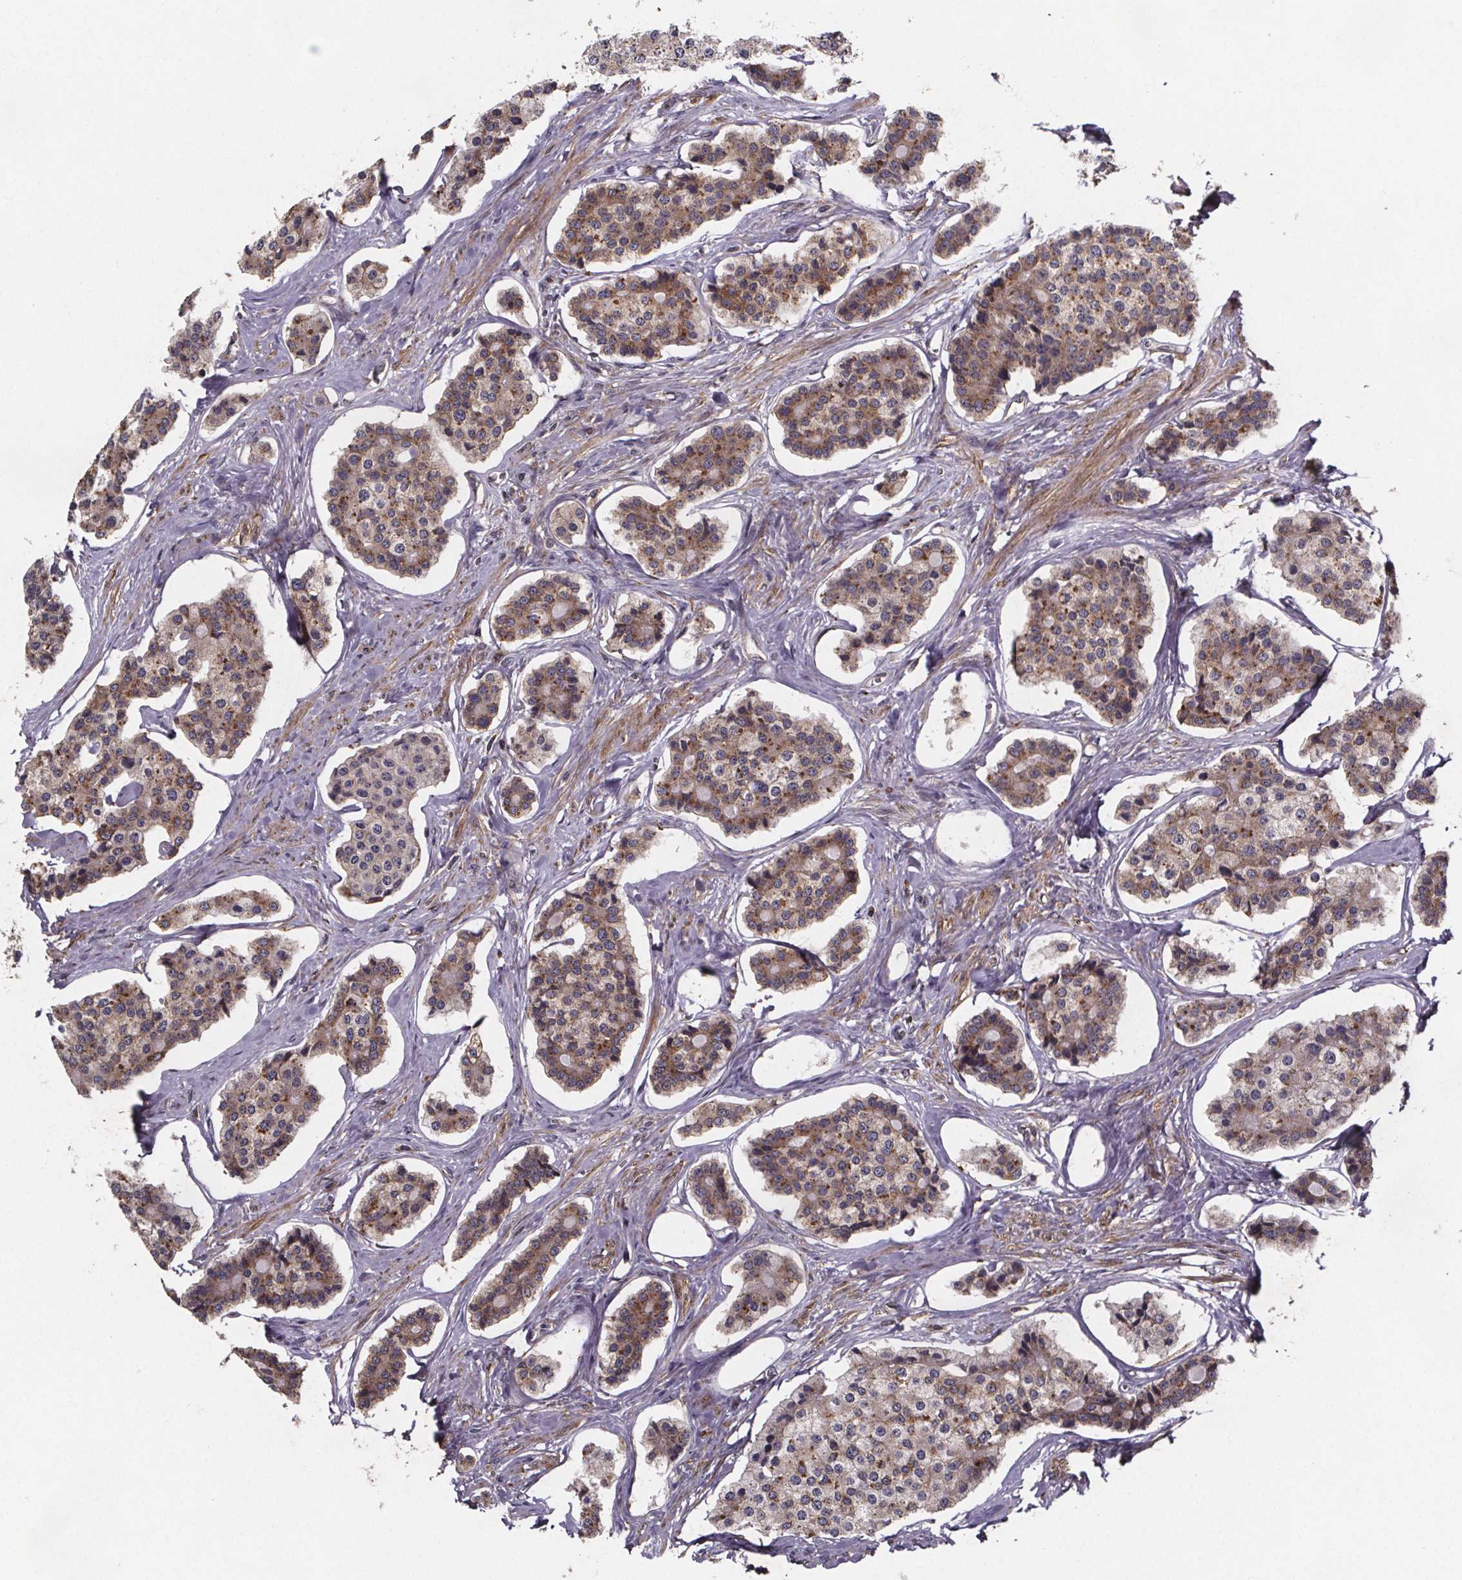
{"staining": {"intensity": "moderate", "quantity": "25%-75%", "location": "cytoplasmic/membranous"}, "tissue": "carcinoid", "cell_type": "Tumor cells", "image_type": "cancer", "snomed": [{"axis": "morphology", "description": "Carcinoid, malignant, NOS"}, {"axis": "topography", "description": "Small intestine"}], "caption": "Carcinoid stained with IHC exhibits moderate cytoplasmic/membranous positivity in approximately 25%-75% of tumor cells.", "gene": "PIERCE2", "patient": {"sex": "female", "age": 65}}